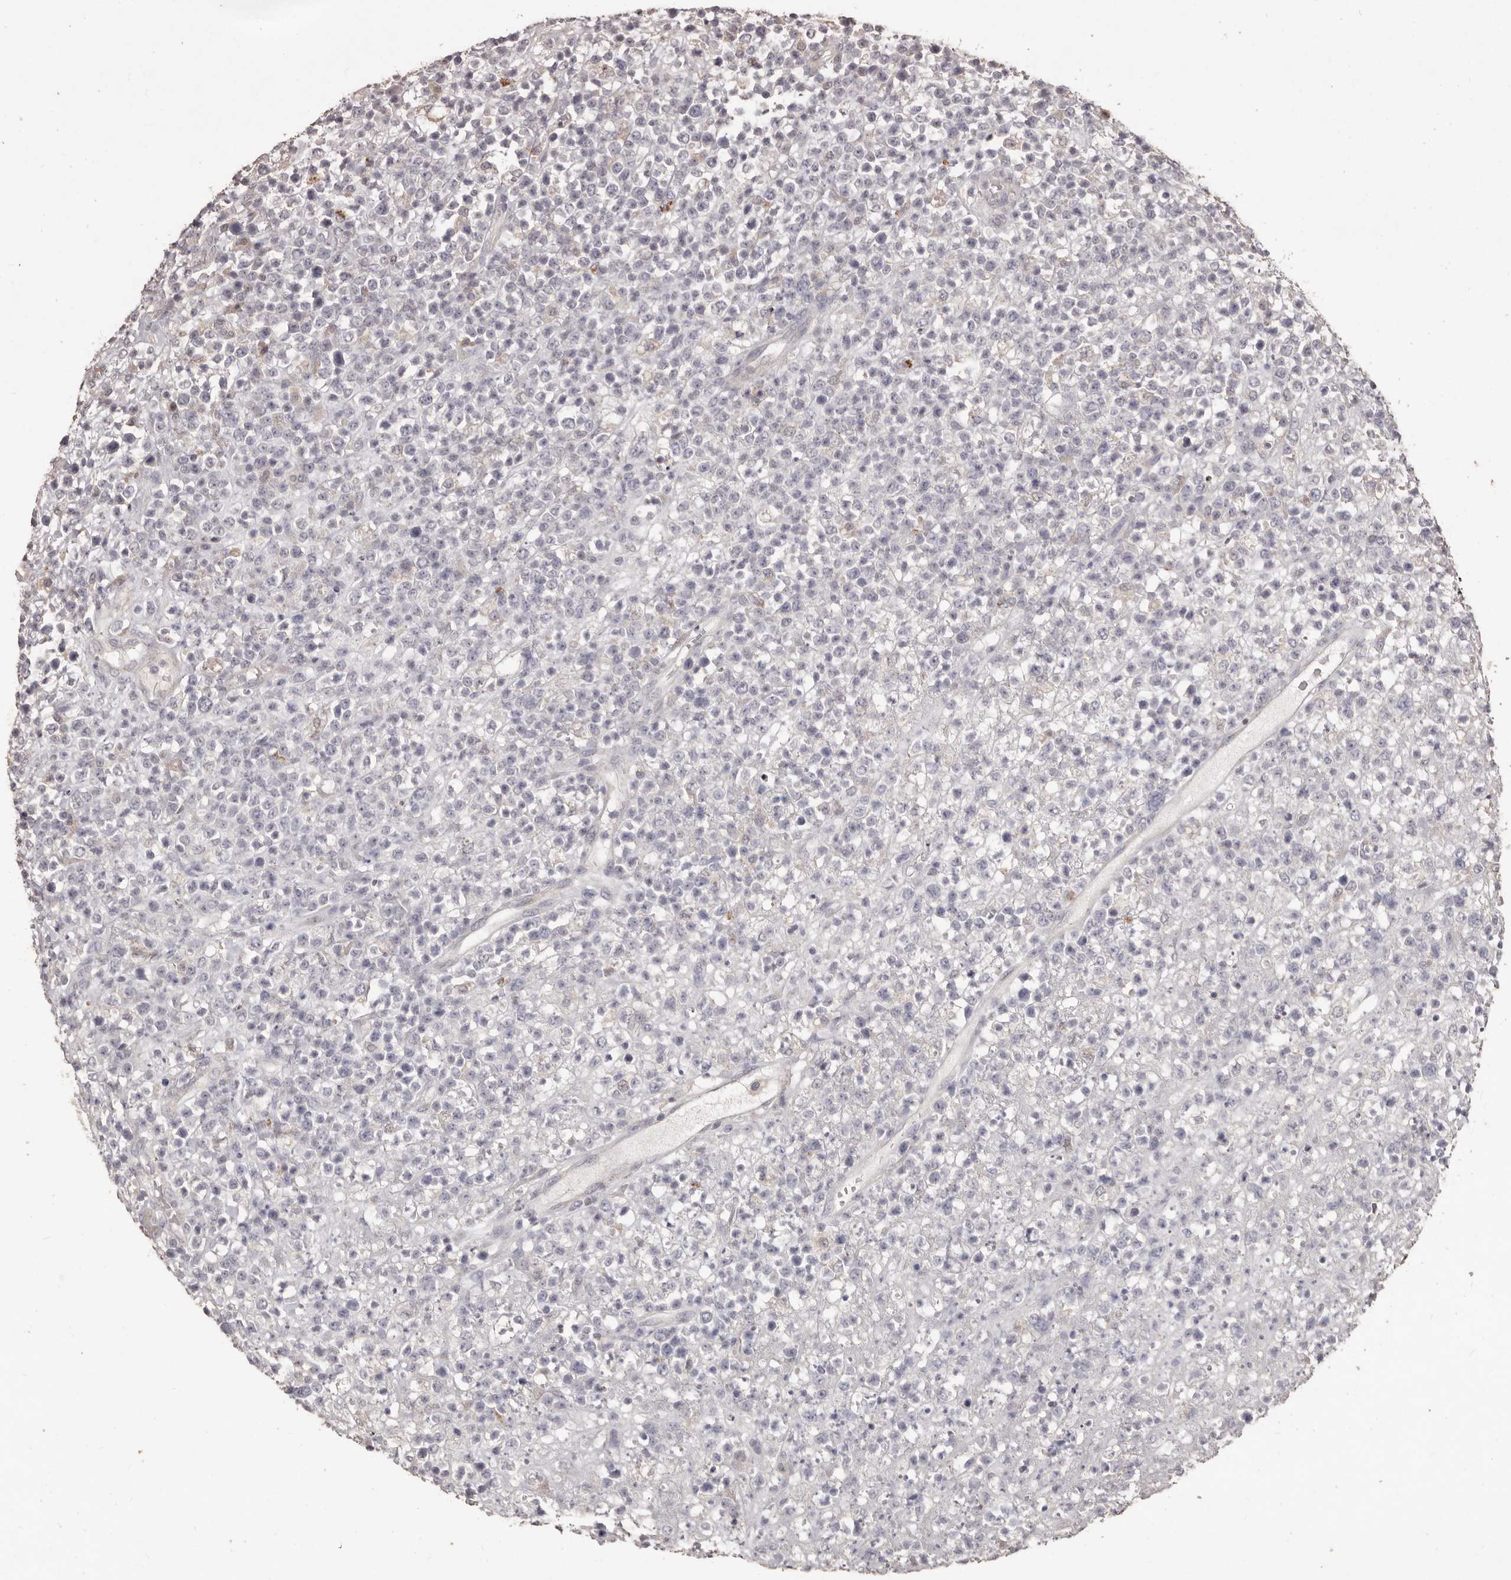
{"staining": {"intensity": "negative", "quantity": "none", "location": "none"}, "tissue": "lymphoma", "cell_type": "Tumor cells", "image_type": "cancer", "snomed": [{"axis": "morphology", "description": "Malignant lymphoma, non-Hodgkin's type, High grade"}, {"axis": "topography", "description": "Colon"}], "caption": "High power microscopy histopathology image of an IHC image of lymphoma, revealing no significant staining in tumor cells.", "gene": "PRSS27", "patient": {"sex": "female", "age": 53}}